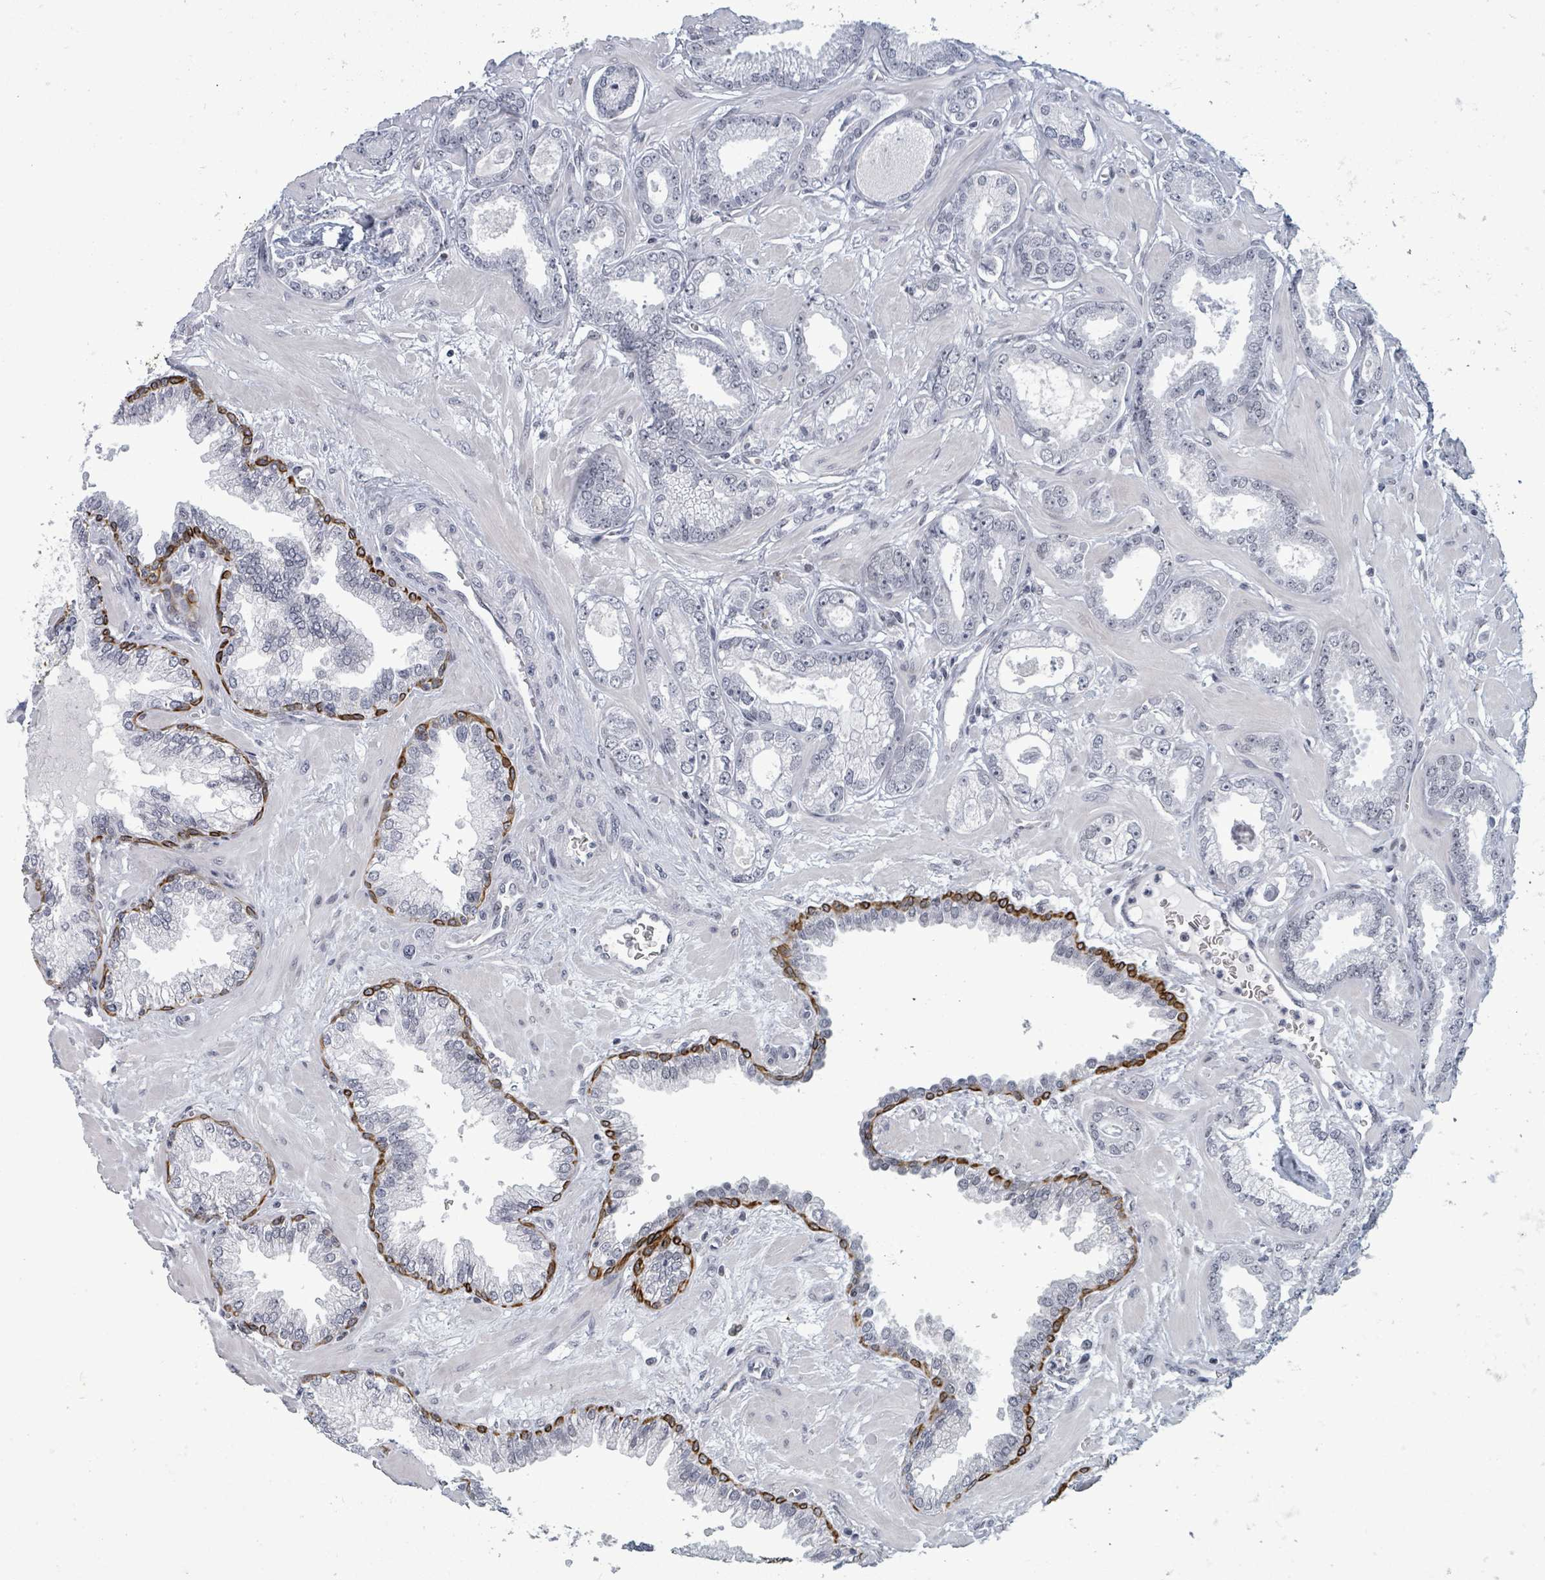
{"staining": {"intensity": "negative", "quantity": "none", "location": "none"}, "tissue": "prostate cancer", "cell_type": "Tumor cells", "image_type": "cancer", "snomed": [{"axis": "morphology", "description": "Adenocarcinoma, Low grade"}, {"axis": "topography", "description": "Prostate"}], "caption": "IHC of human prostate cancer (low-grade adenocarcinoma) displays no staining in tumor cells.", "gene": "ERCC5", "patient": {"sex": "male", "age": 60}}